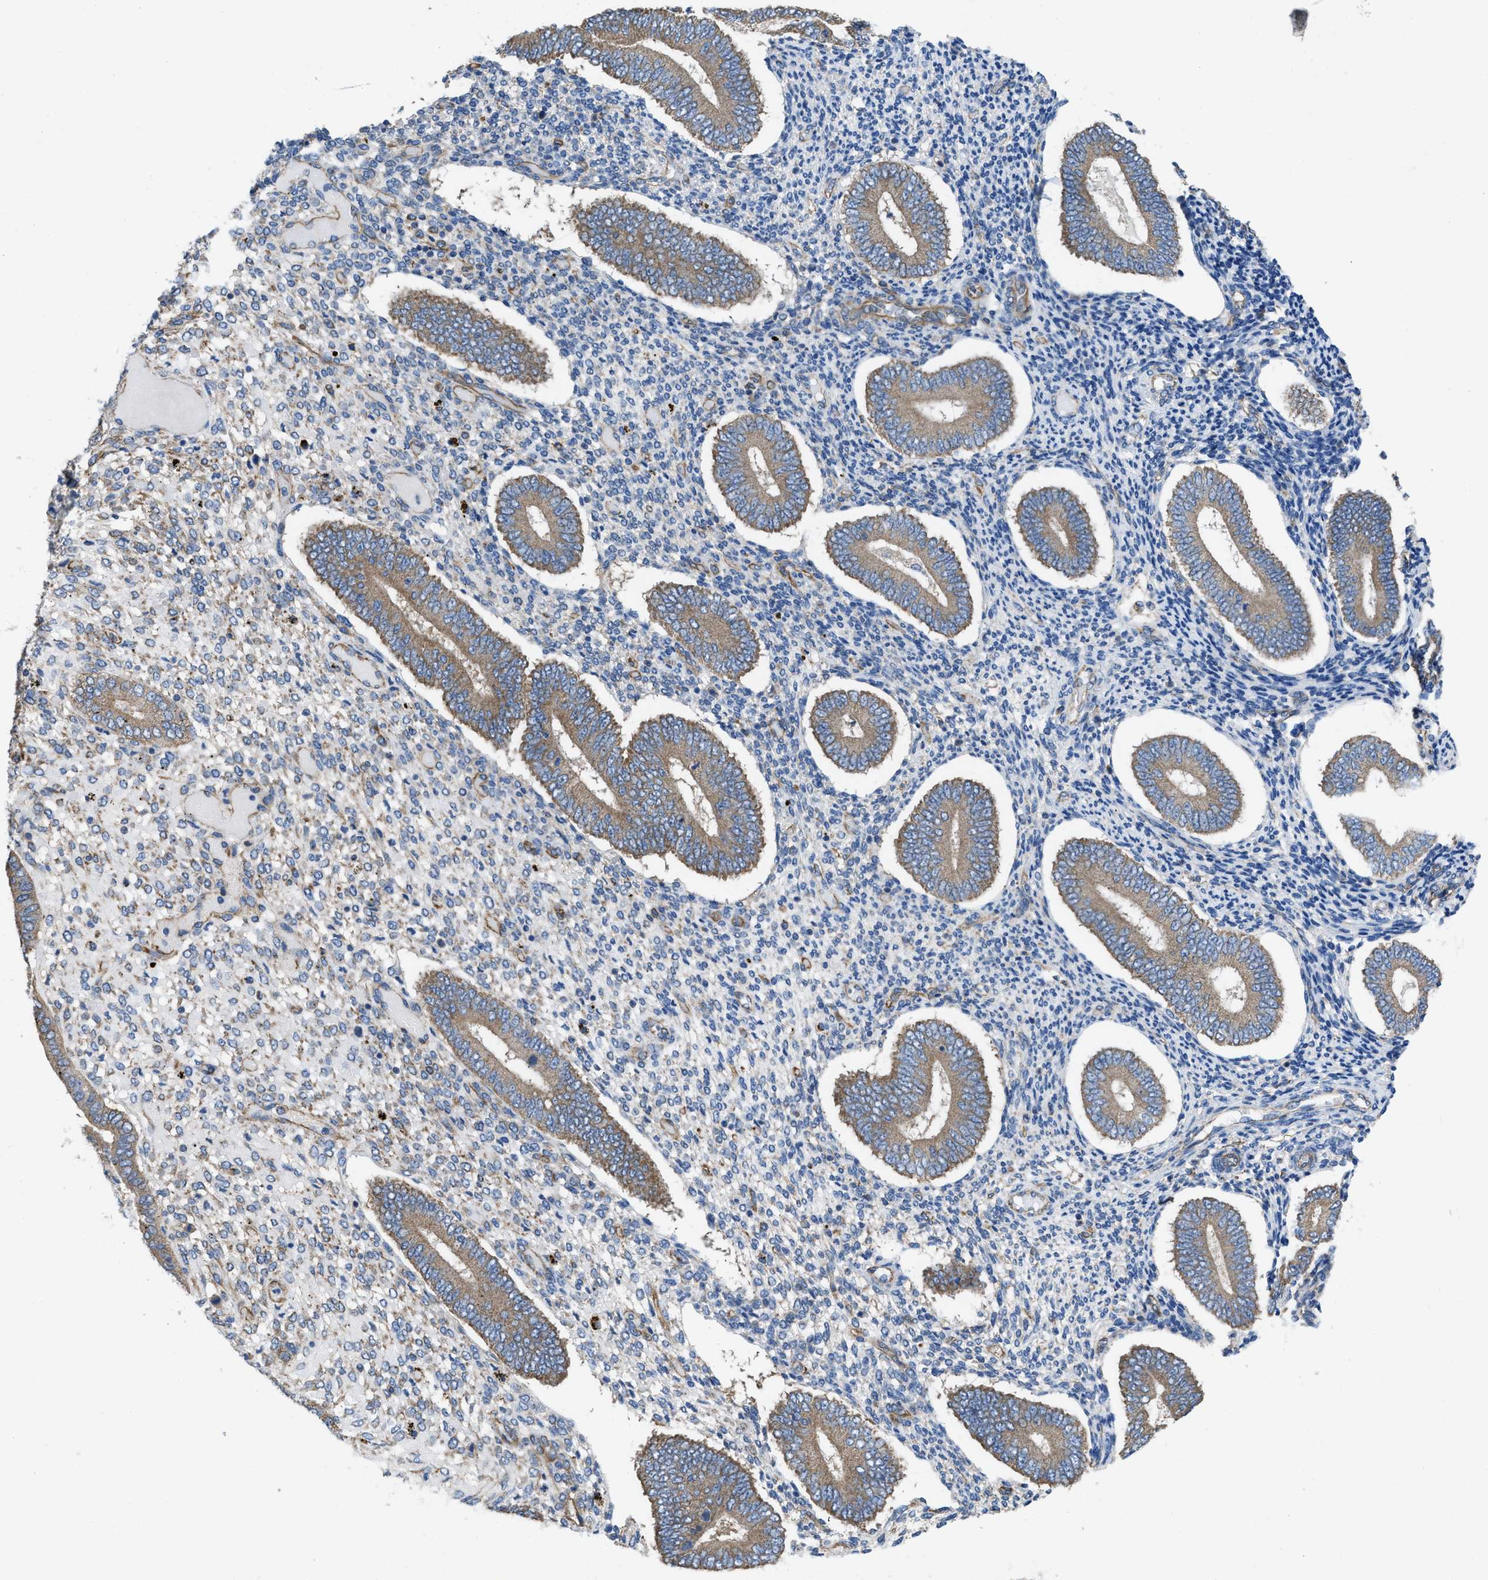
{"staining": {"intensity": "weak", "quantity": "<25%", "location": "cytoplasmic/membranous"}, "tissue": "endometrium", "cell_type": "Cells in endometrial stroma", "image_type": "normal", "snomed": [{"axis": "morphology", "description": "Normal tissue, NOS"}, {"axis": "topography", "description": "Endometrium"}], "caption": "The micrograph reveals no significant staining in cells in endometrial stroma of endometrium. (IHC, brightfield microscopy, high magnification).", "gene": "DOLPP1", "patient": {"sex": "female", "age": 42}}